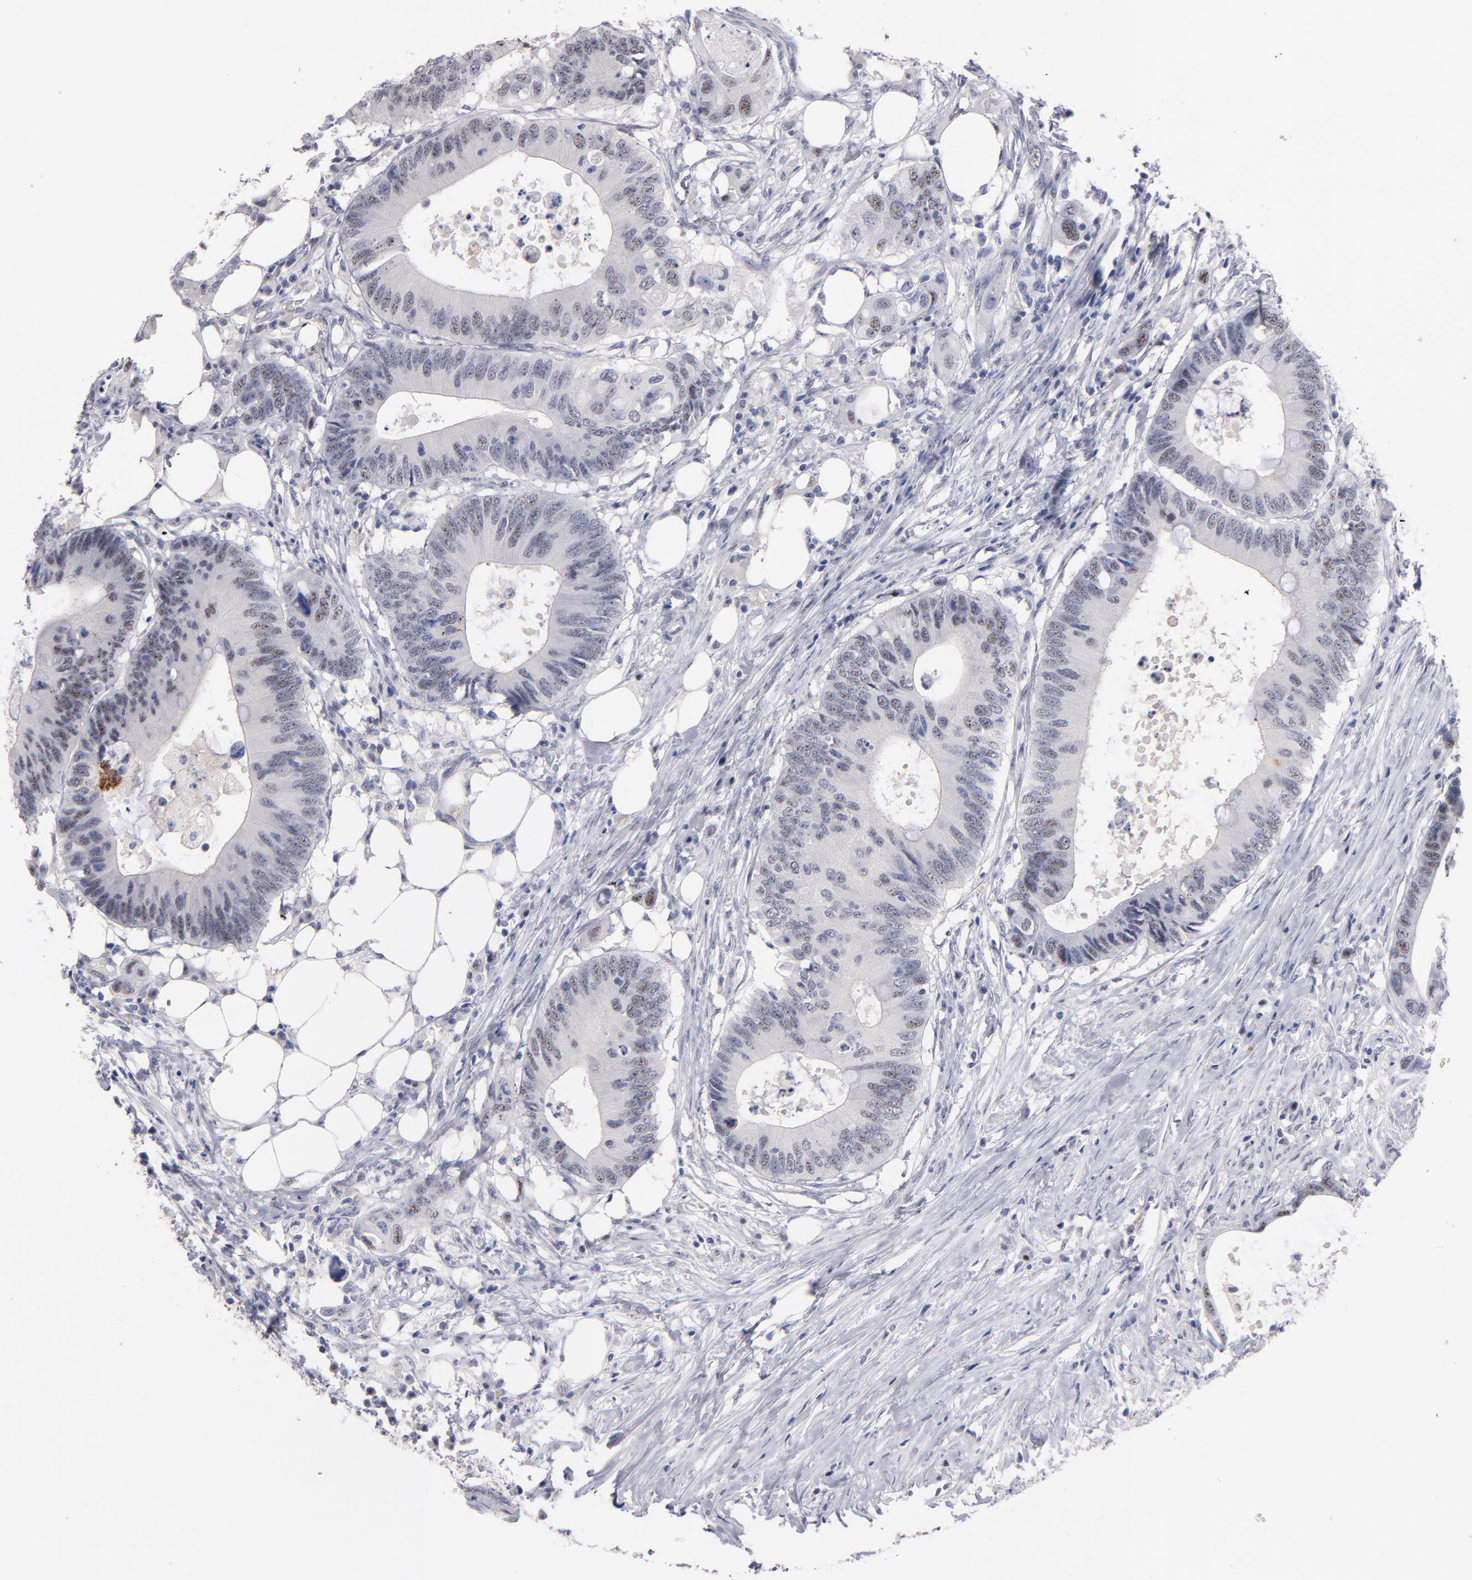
{"staining": {"intensity": "moderate", "quantity": "25%-75%", "location": "nuclear"}, "tissue": "colorectal cancer", "cell_type": "Tumor cells", "image_type": "cancer", "snomed": [{"axis": "morphology", "description": "Adenocarcinoma, NOS"}, {"axis": "topography", "description": "Colon"}], "caption": "IHC staining of colorectal cancer, which displays medium levels of moderate nuclear staining in about 25%-75% of tumor cells indicating moderate nuclear protein staining. The staining was performed using DAB (3,3'-diaminobenzidine) (brown) for protein detection and nuclei were counterstained in hematoxylin (blue).", "gene": "RAF1", "patient": {"sex": "male", "age": 71}}